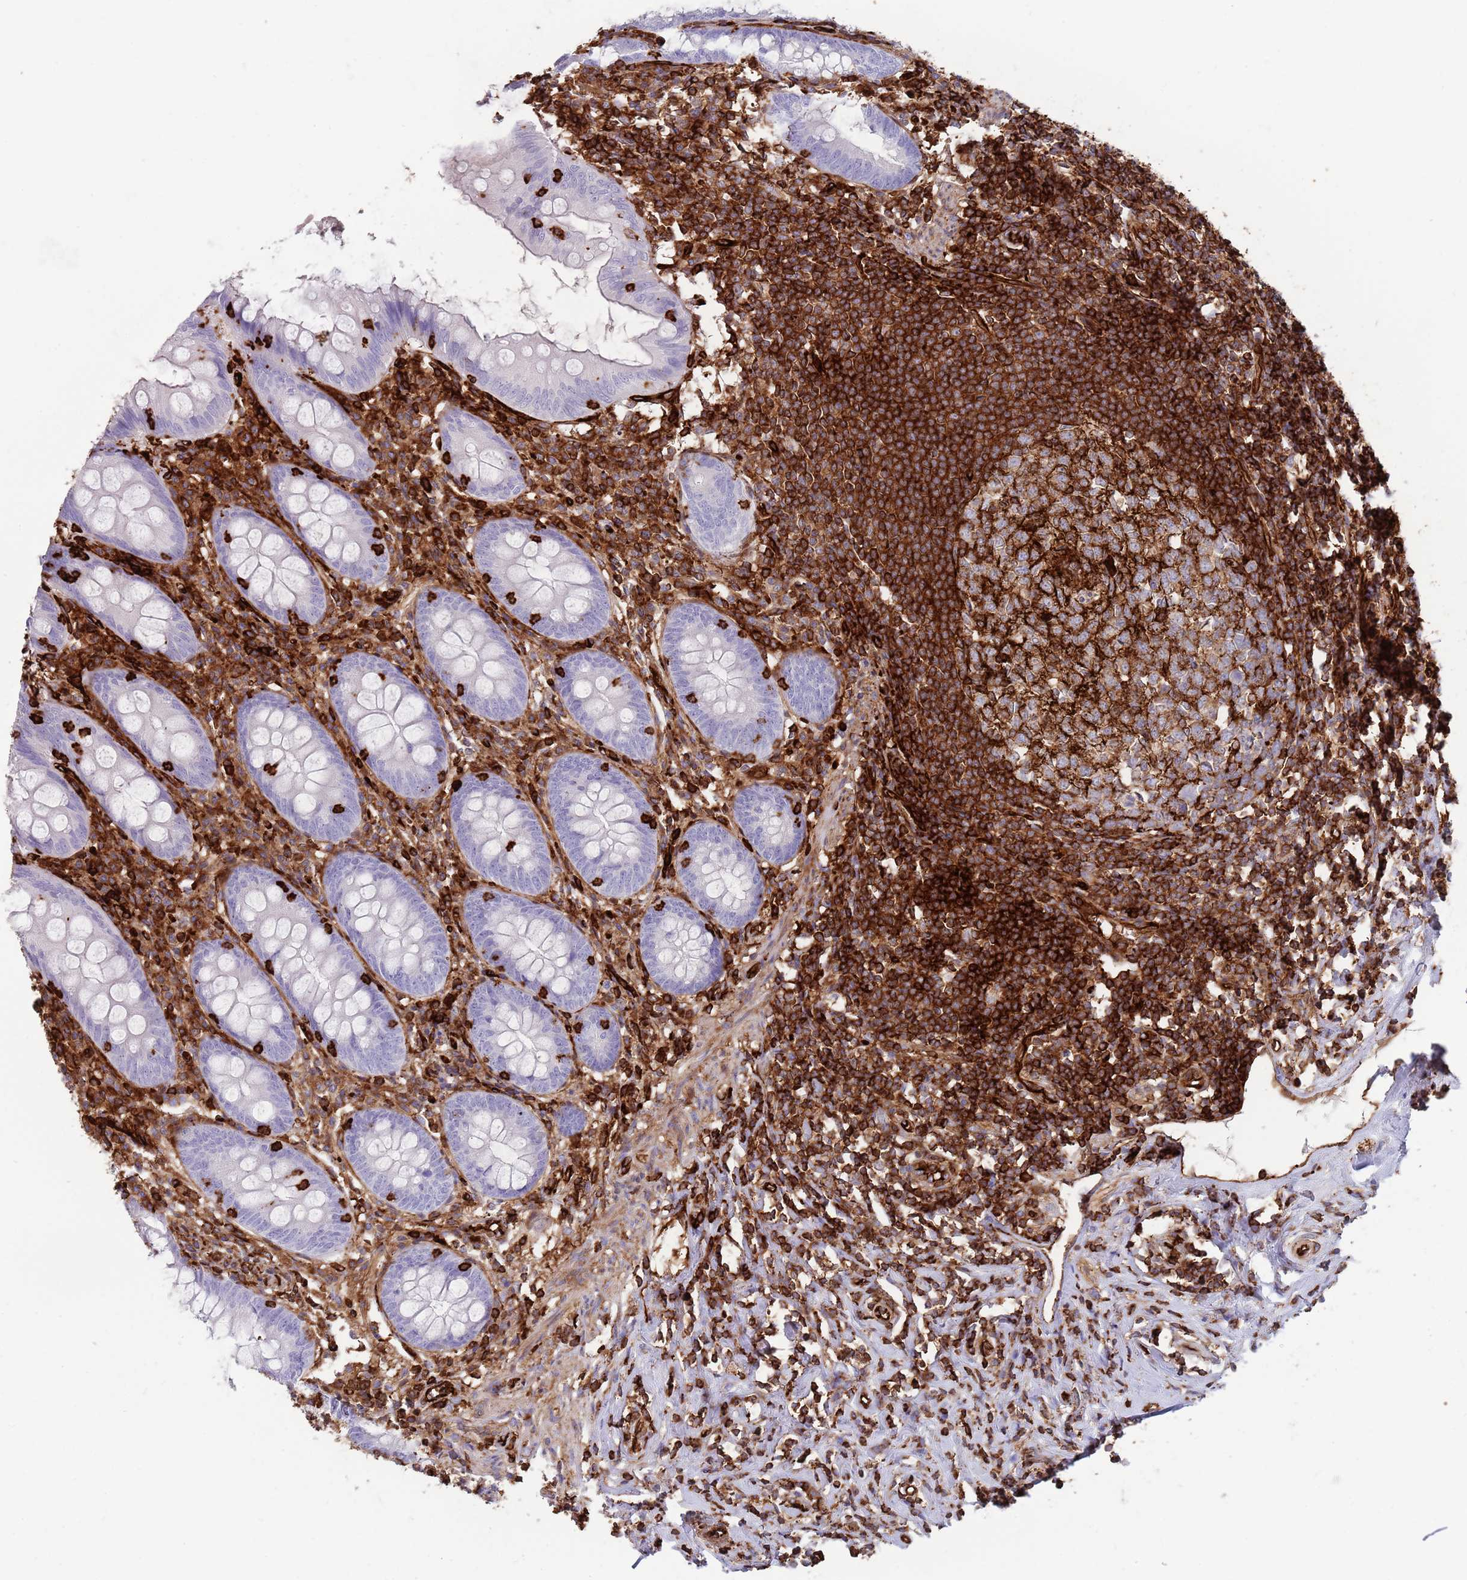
{"staining": {"intensity": "negative", "quantity": "none", "location": "none"}, "tissue": "appendix", "cell_type": "Glandular cells", "image_type": "normal", "snomed": [{"axis": "morphology", "description": "Normal tissue, NOS"}, {"axis": "topography", "description": "Appendix"}], "caption": "IHC histopathology image of normal appendix: appendix stained with DAB displays no significant protein staining in glandular cells. Brightfield microscopy of IHC stained with DAB (brown) and hematoxylin (blue), captured at high magnification.", "gene": "KBTBD6", "patient": {"sex": "female", "age": 51}}